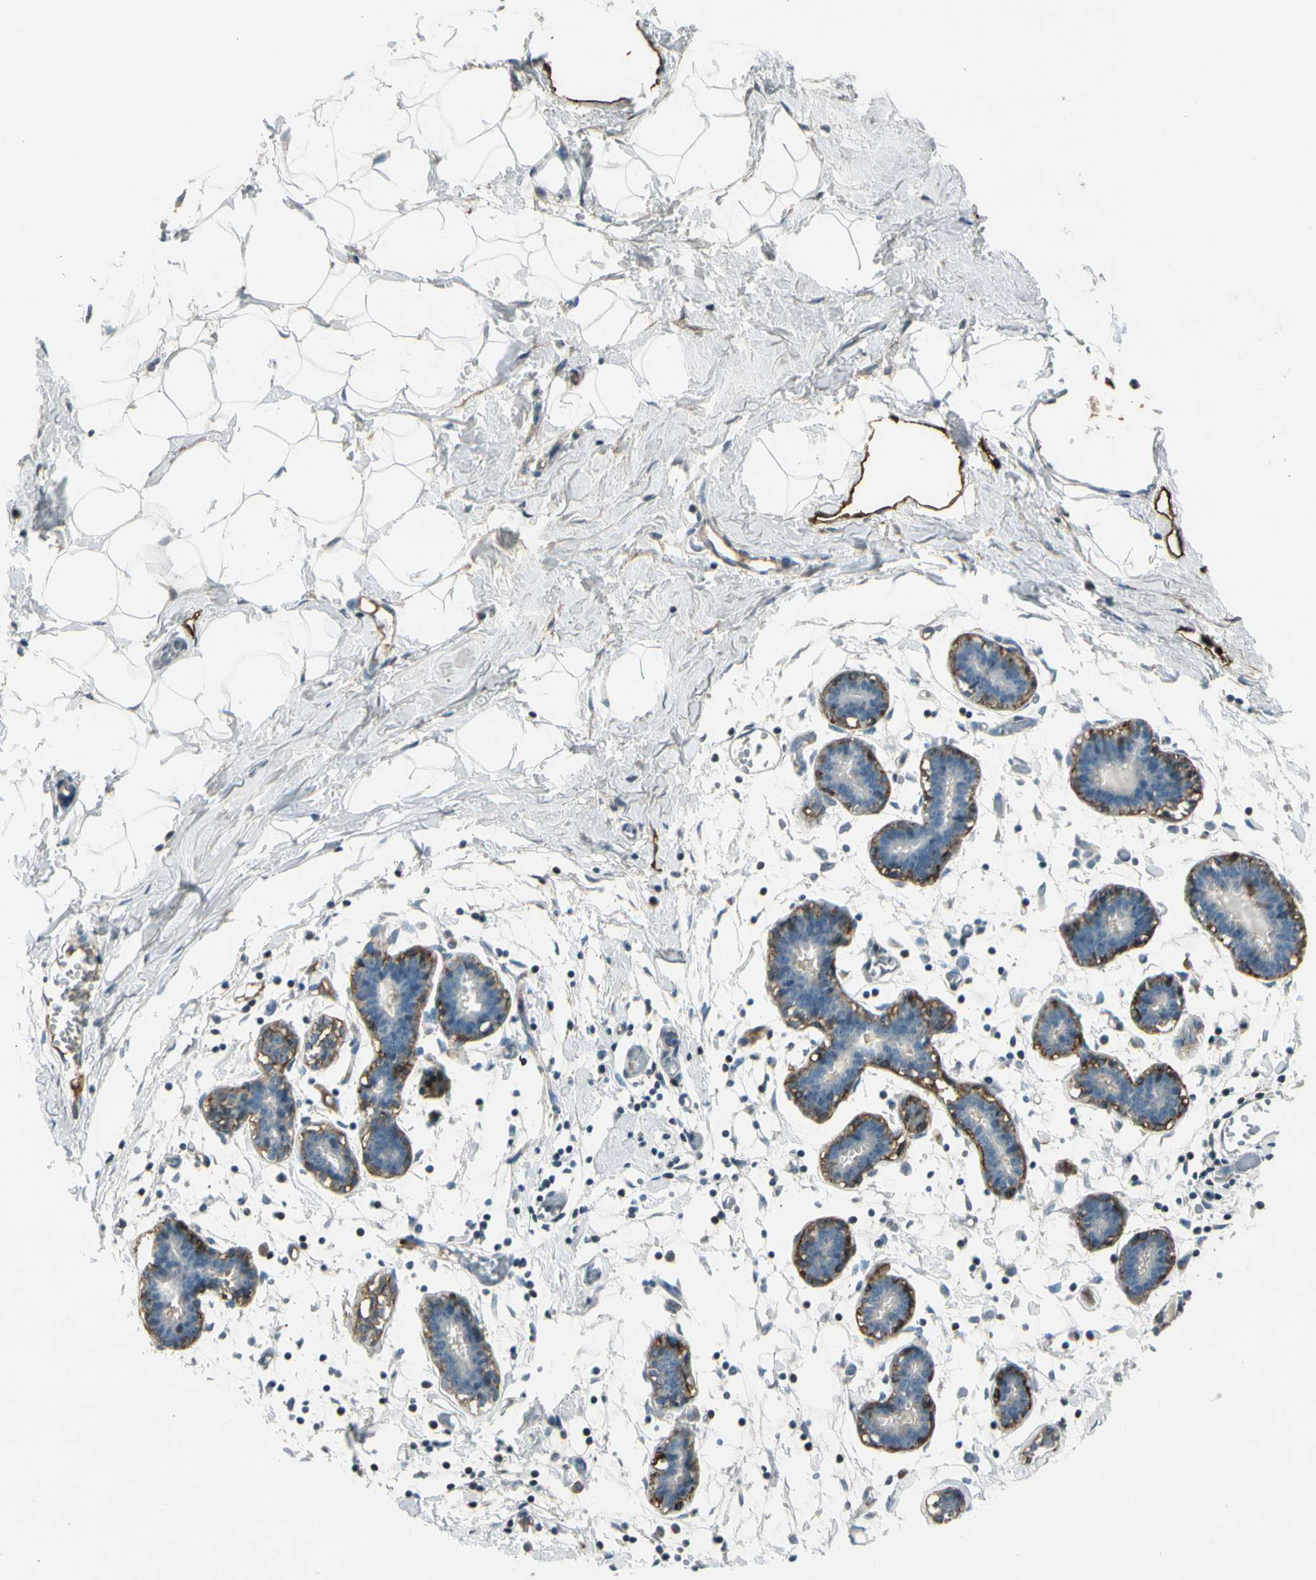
{"staining": {"intensity": "negative", "quantity": "none", "location": "none"}, "tissue": "breast", "cell_type": "Adipocytes", "image_type": "normal", "snomed": [{"axis": "morphology", "description": "Normal tissue, NOS"}, {"axis": "topography", "description": "Breast"}], "caption": "This histopathology image is of normal breast stained with immunohistochemistry (IHC) to label a protein in brown with the nuclei are counter-stained blue. There is no staining in adipocytes. Brightfield microscopy of IHC stained with DAB (brown) and hematoxylin (blue), captured at high magnification.", "gene": "PDPN", "patient": {"sex": "female", "age": 27}}